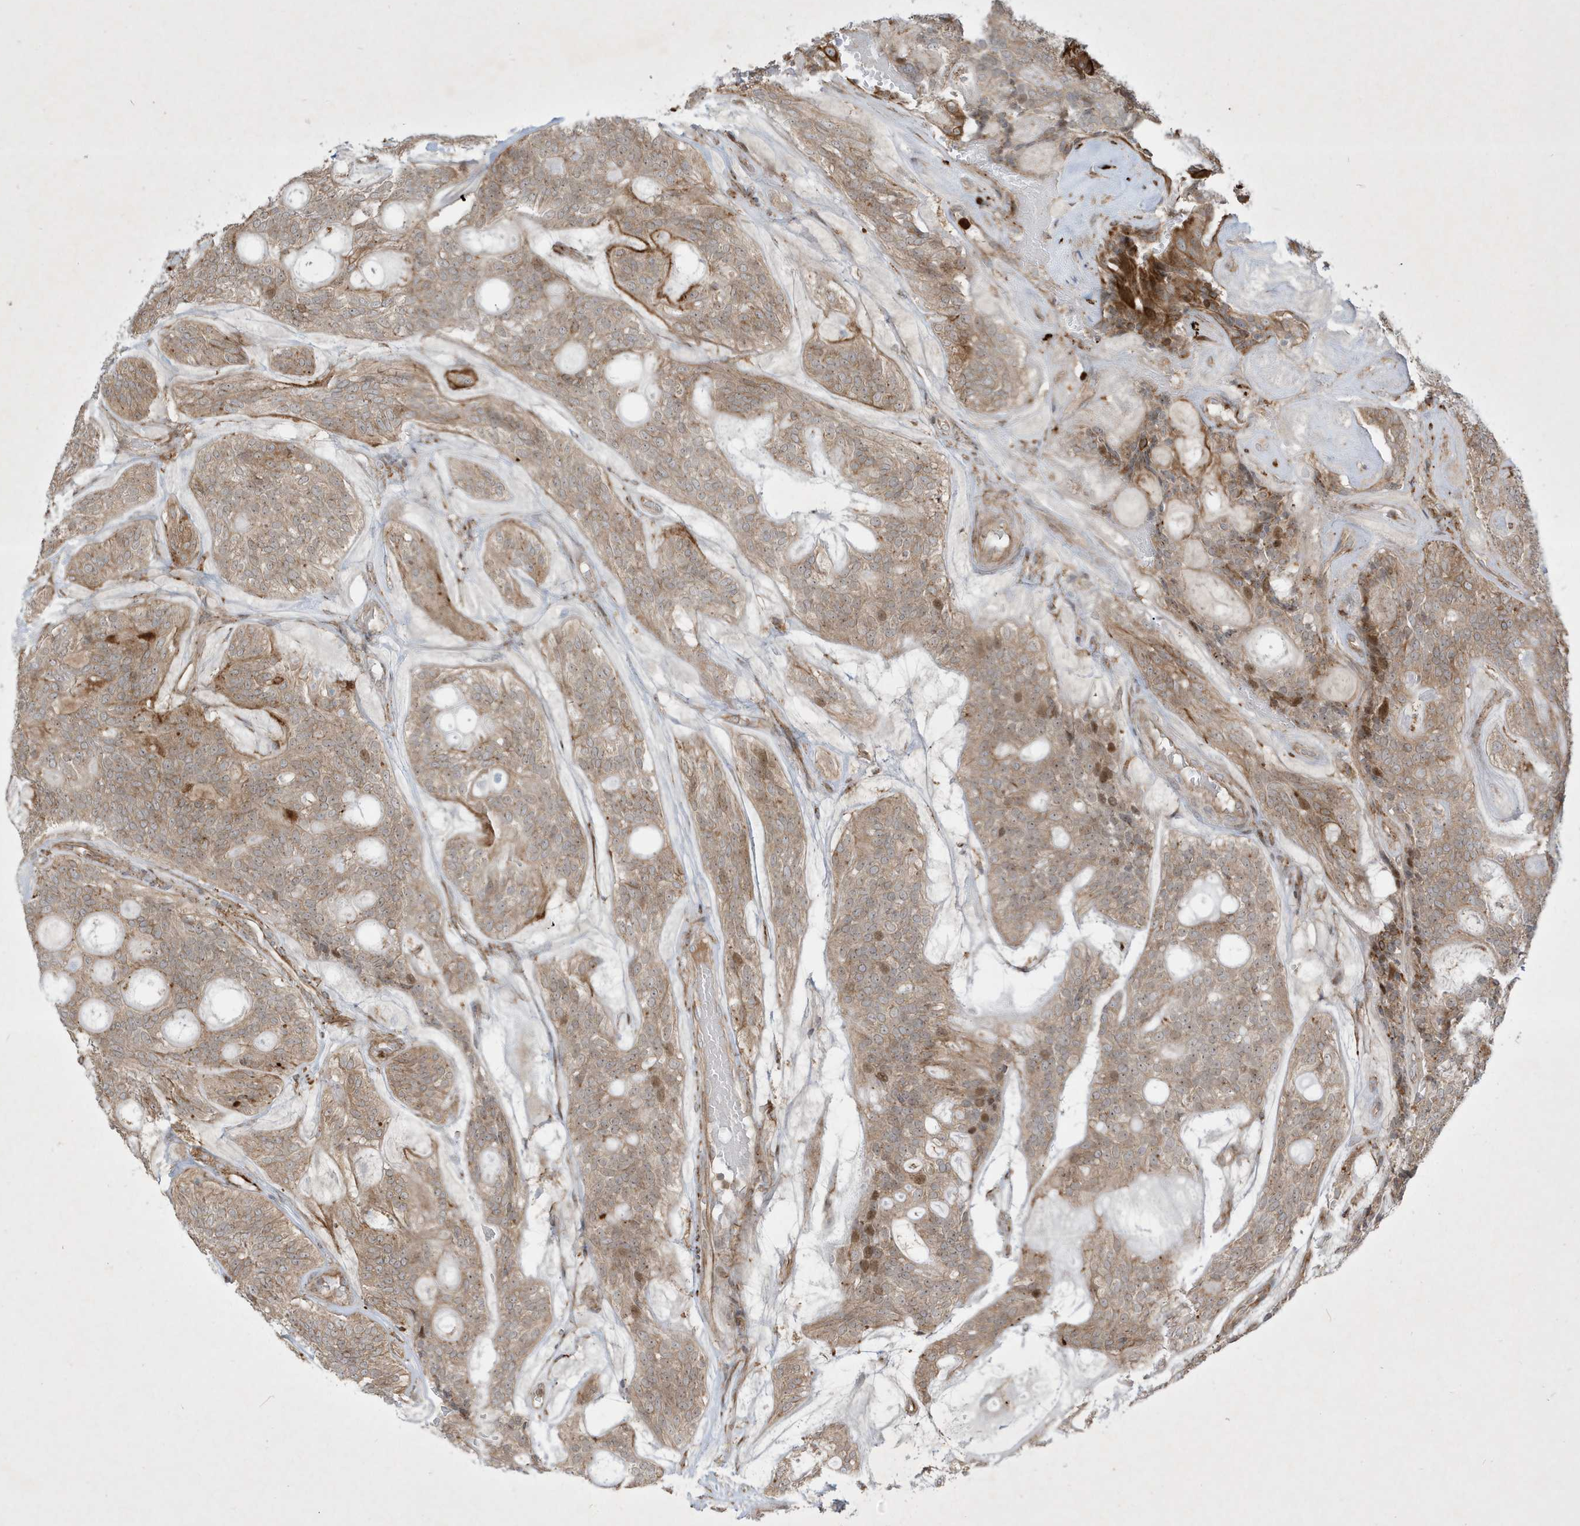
{"staining": {"intensity": "weak", "quantity": ">75%", "location": "cytoplasmic/membranous"}, "tissue": "head and neck cancer", "cell_type": "Tumor cells", "image_type": "cancer", "snomed": [{"axis": "morphology", "description": "Adenocarcinoma, NOS"}, {"axis": "topography", "description": "Head-Neck"}], "caption": "There is low levels of weak cytoplasmic/membranous positivity in tumor cells of head and neck adenocarcinoma, as demonstrated by immunohistochemical staining (brown color).", "gene": "IFT57", "patient": {"sex": "male", "age": 66}}